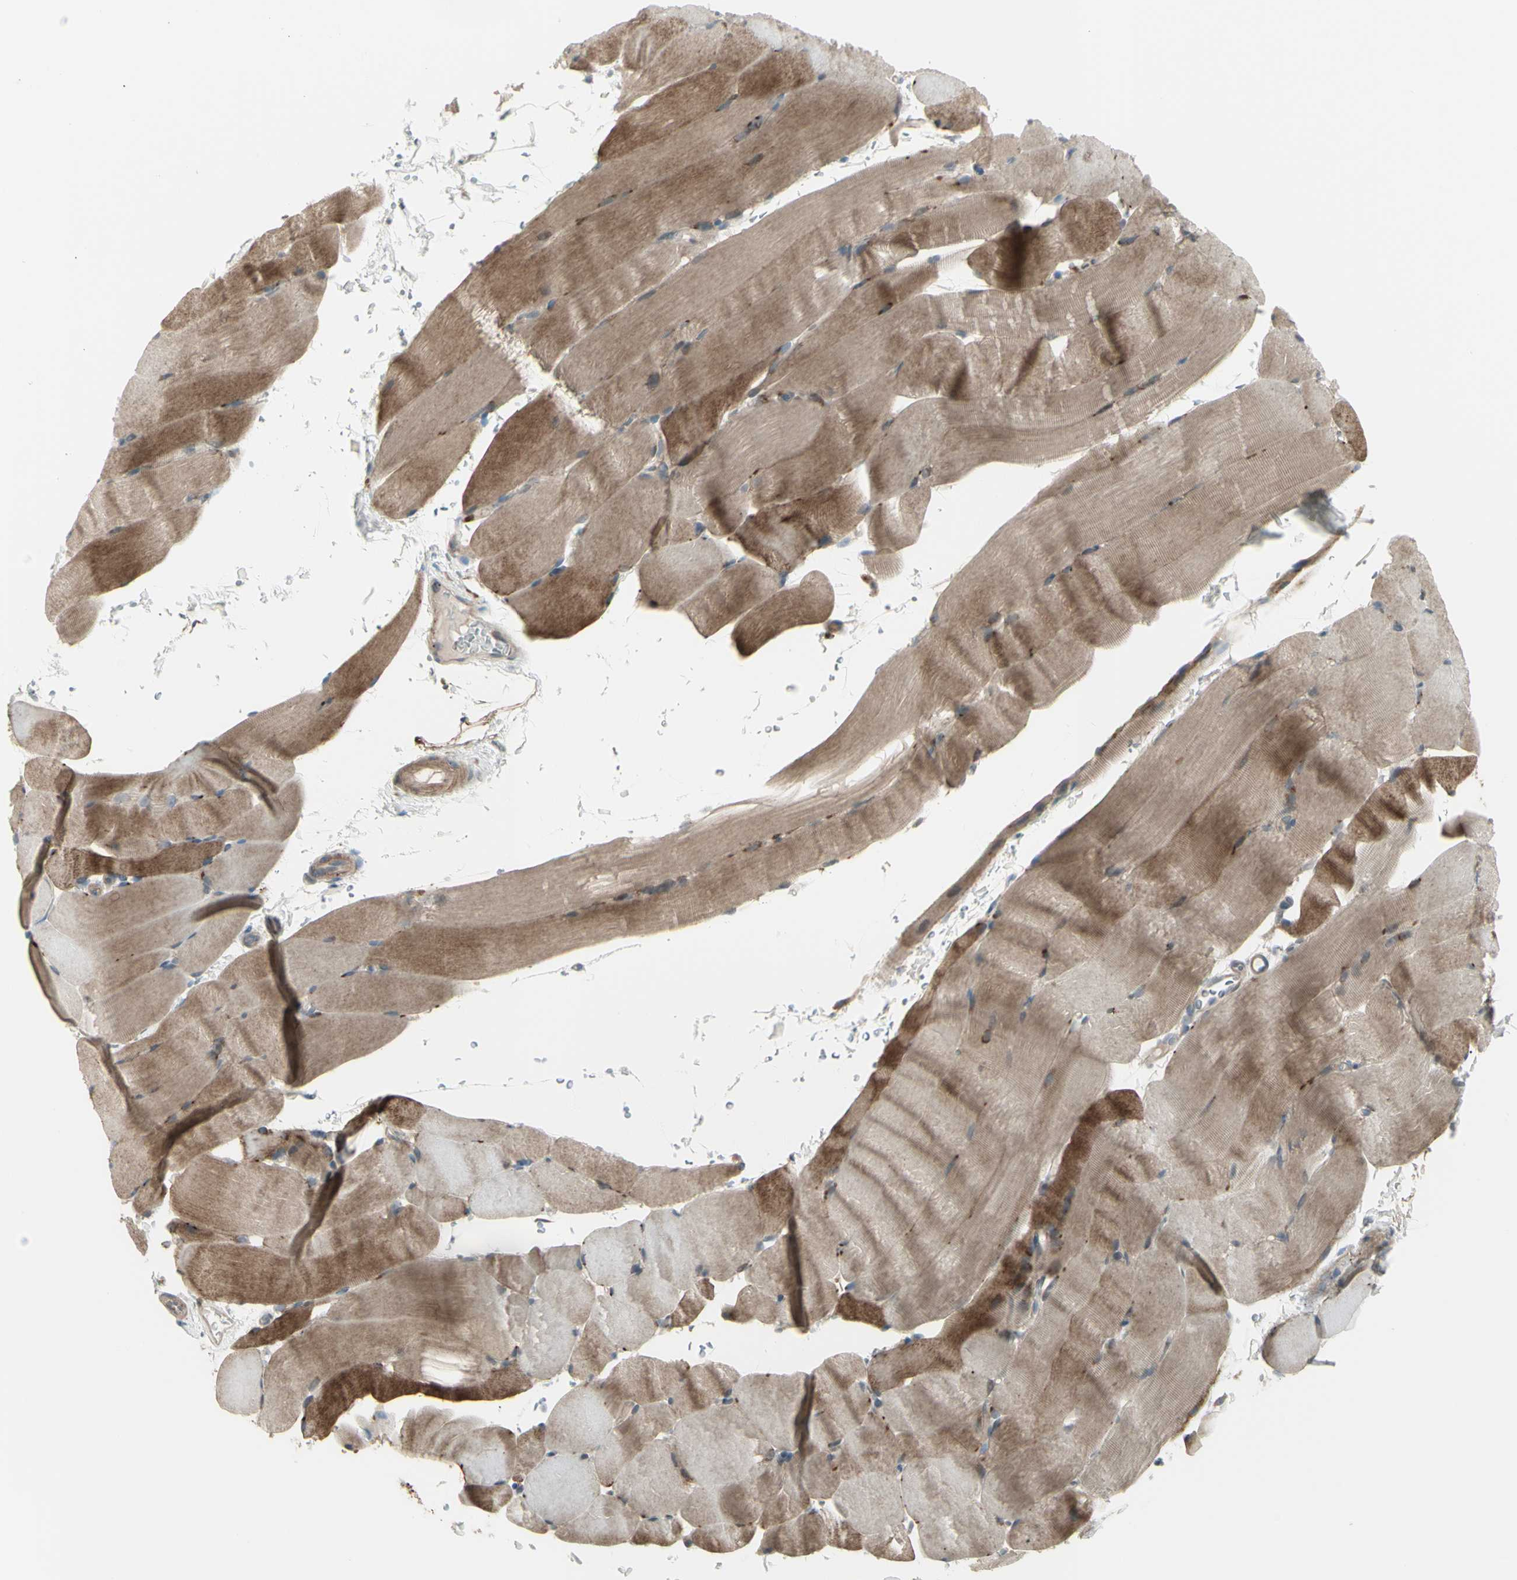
{"staining": {"intensity": "moderate", "quantity": ">75%", "location": "cytoplasmic/membranous"}, "tissue": "skeletal muscle", "cell_type": "Myocytes", "image_type": "normal", "snomed": [{"axis": "morphology", "description": "Normal tissue, NOS"}, {"axis": "topography", "description": "Skeletal muscle"}, {"axis": "topography", "description": "Parathyroid gland"}], "caption": "A brown stain labels moderate cytoplasmic/membranous staining of a protein in myocytes of unremarkable human skeletal muscle. The protein of interest is stained brown, and the nuclei are stained in blue (DAB (3,3'-diaminobenzidine) IHC with brightfield microscopy, high magnification).", "gene": "OSTM1", "patient": {"sex": "female", "age": 37}}